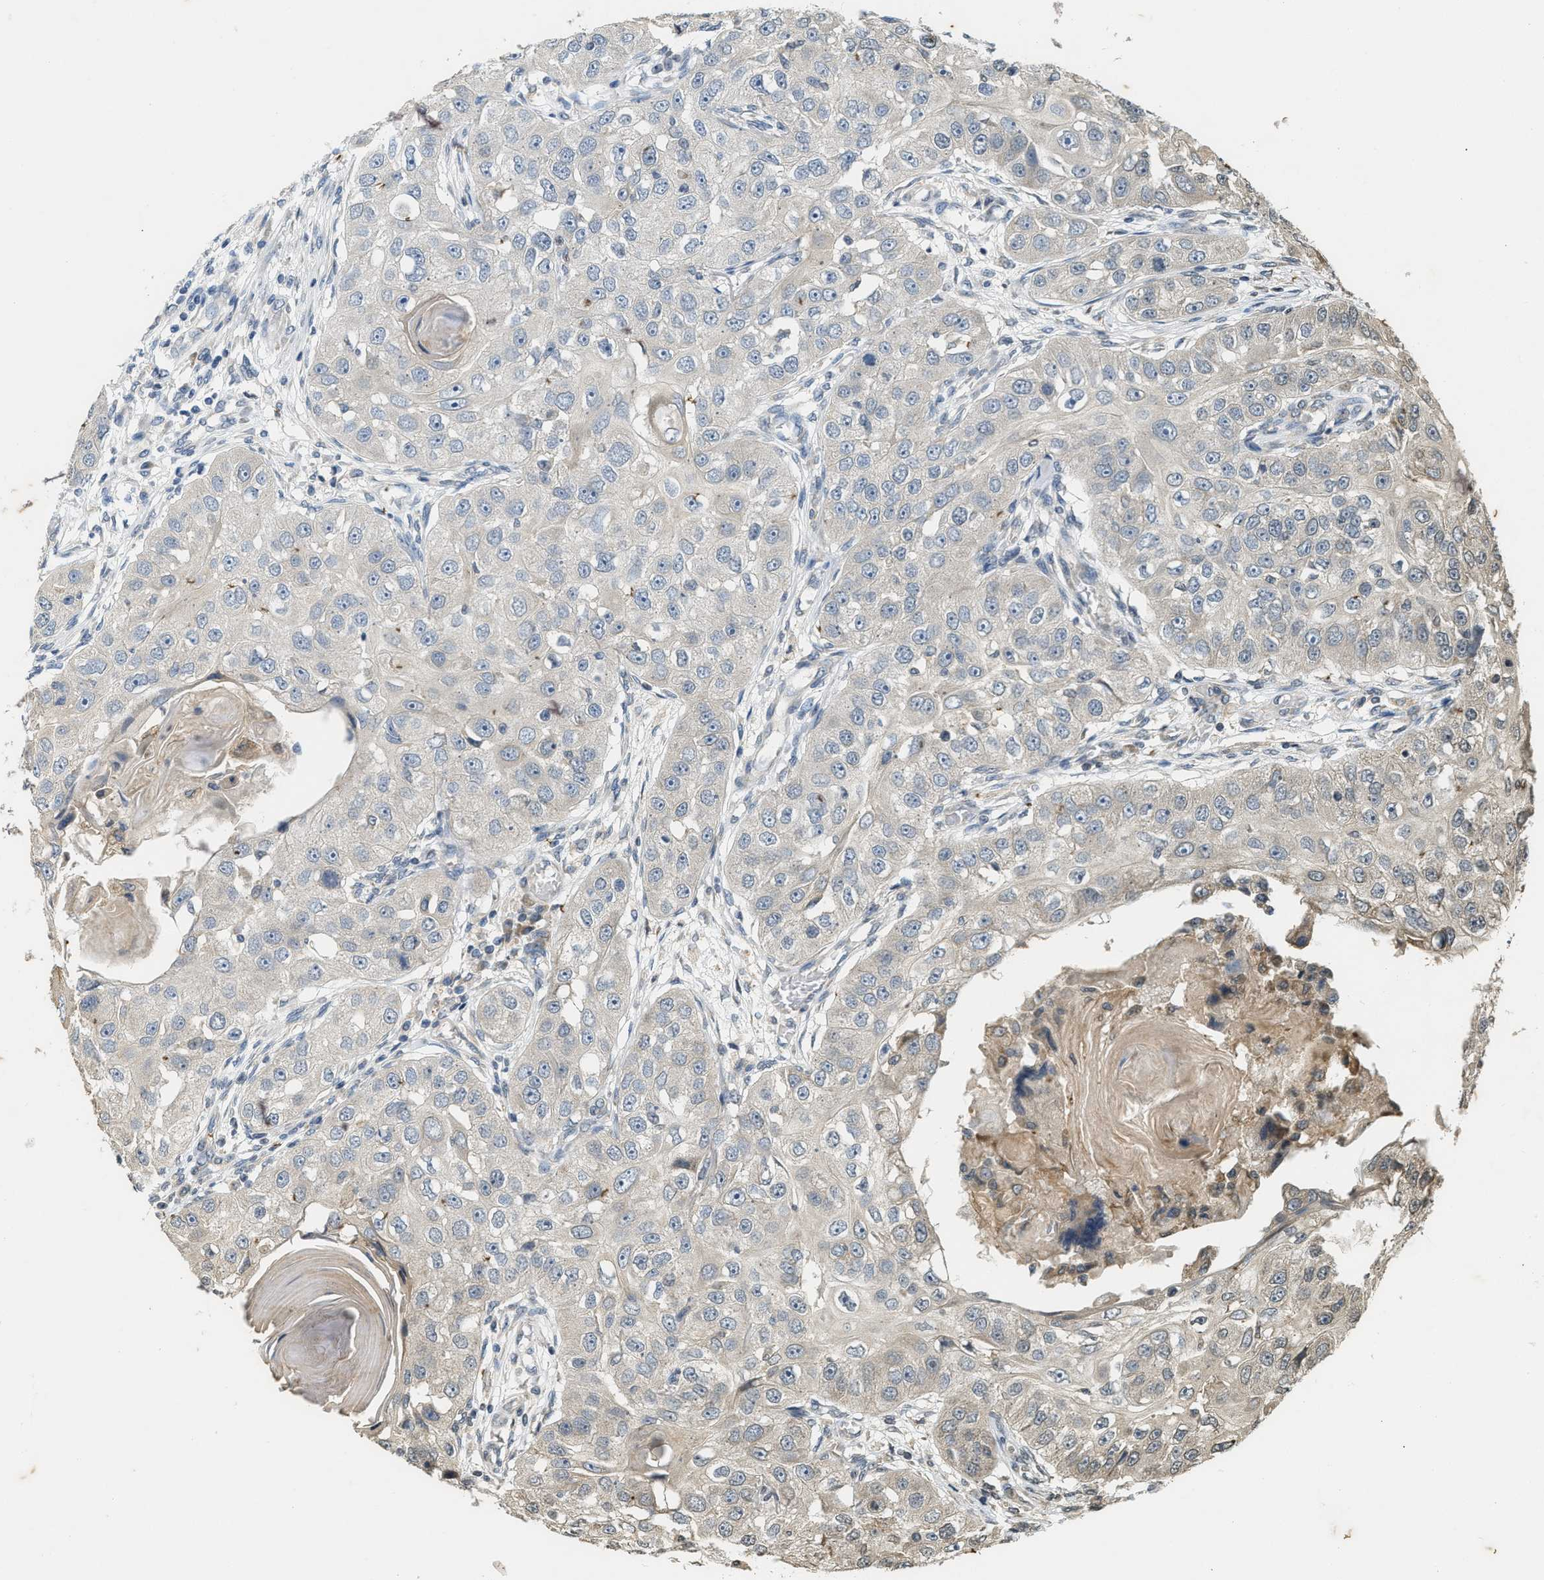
{"staining": {"intensity": "negative", "quantity": "none", "location": "none"}, "tissue": "head and neck cancer", "cell_type": "Tumor cells", "image_type": "cancer", "snomed": [{"axis": "morphology", "description": "Normal tissue, NOS"}, {"axis": "morphology", "description": "Squamous cell carcinoma, NOS"}, {"axis": "topography", "description": "Skeletal muscle"}, {"axis": "topography", "description": "Head-Neck"}], "caption": "The micrograph shows no staining of tumor cells in head and neck cancer. The staining is performed using DAB (3,3'-diaminobenzidine) brown chromogen with nuclei counter-stained in using hematoxylin.", "gene": "KIF21A", "patient": {"sex": "male", "age": 51}}